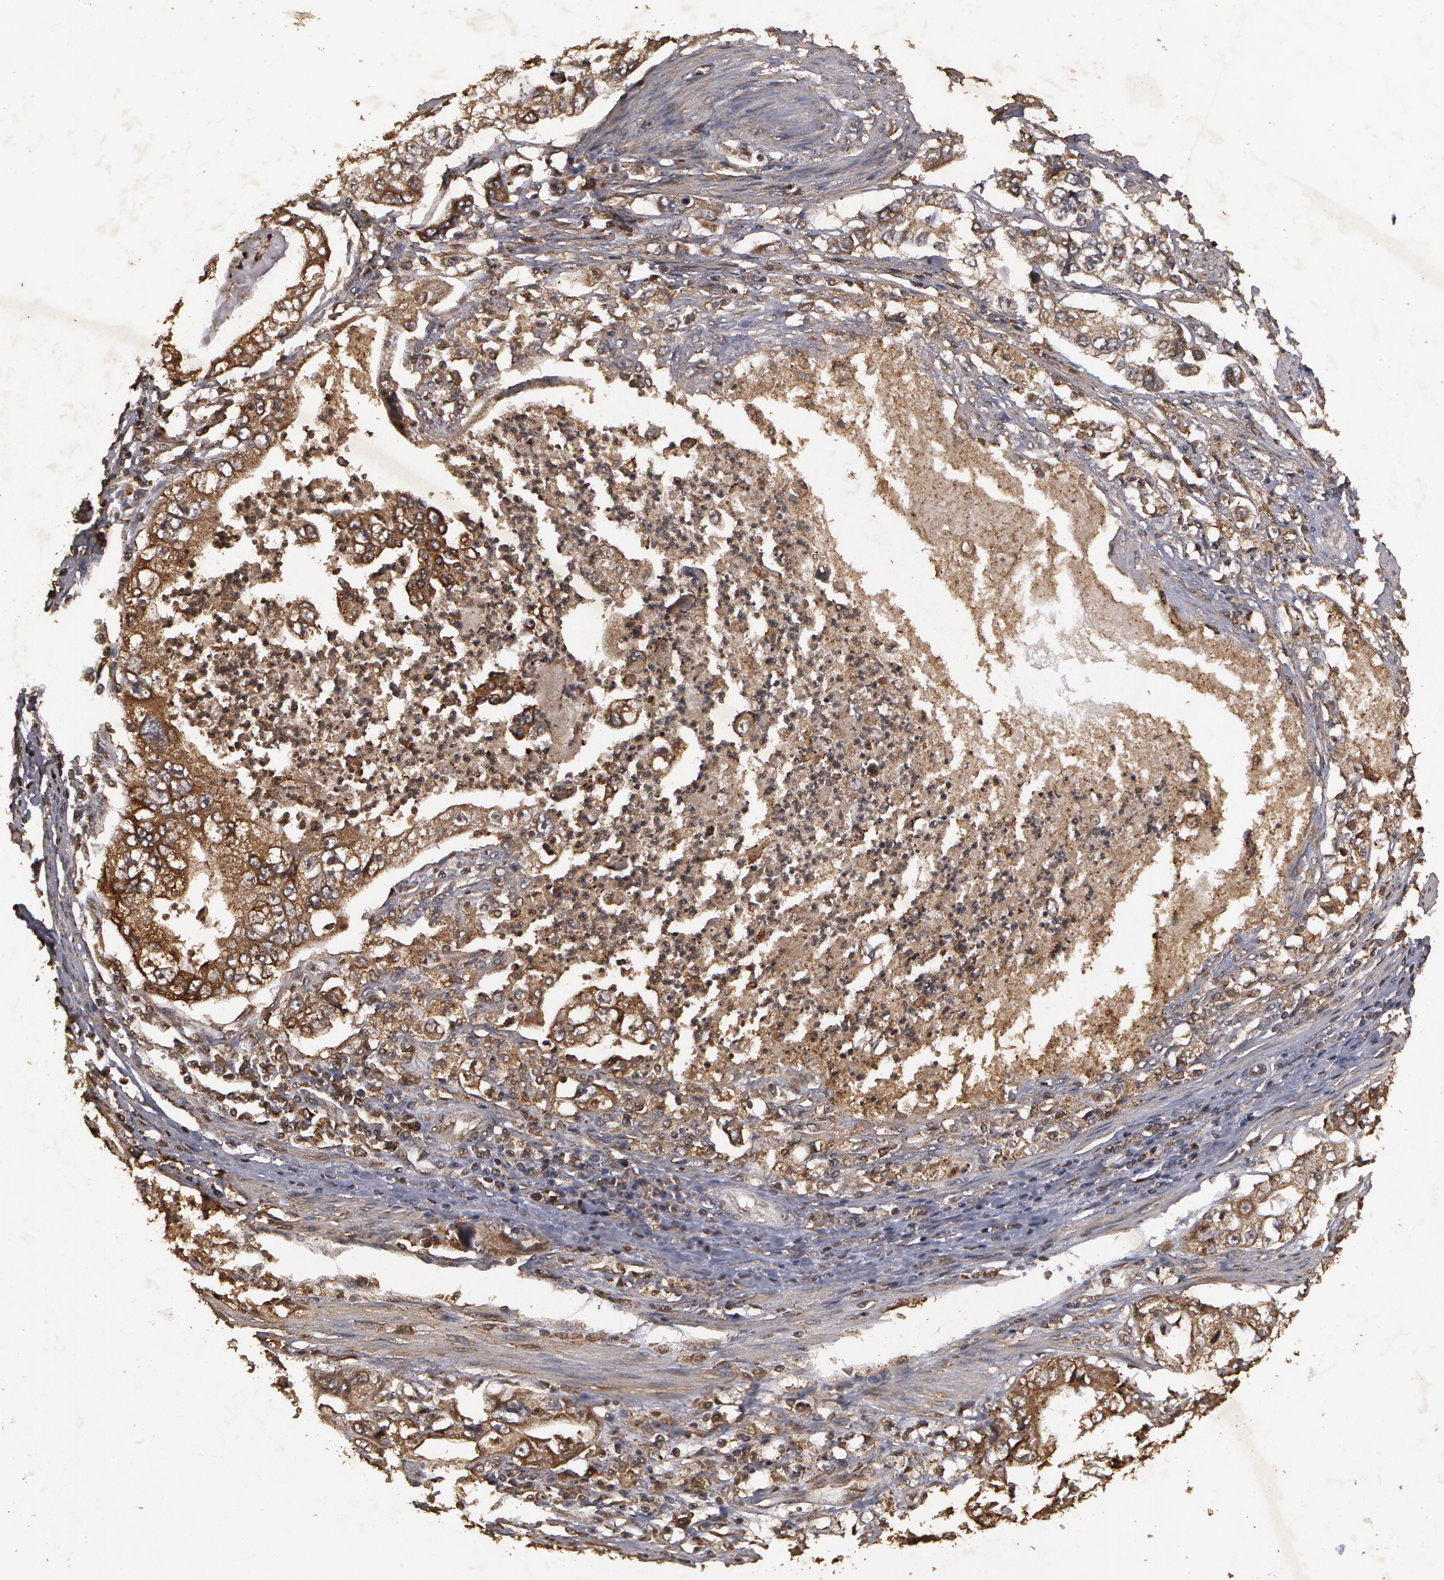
{"staining": {"intensity": "weak", "quantity": ">75%", "location": "cytoplasmic/membranous"}, "tissue": "stomach cancer", "cell_type": "Tumor cells", "image_type": "cancer", "snomed": [{"axis": "morphology", "description": "Adenocarcinoma, NOS"}, {"axis": "topography", "description": "Pancreas"}, {"axis": "topography", "description": "Stomach, upper"}], "caption": "Protein staining exhibits weak cytoplasmic/membranous expression in about >75% of tumor cells in stomach adenocarcinoma.", "gene": "CALR", "patient": {"sex": "male", "age": 77}}